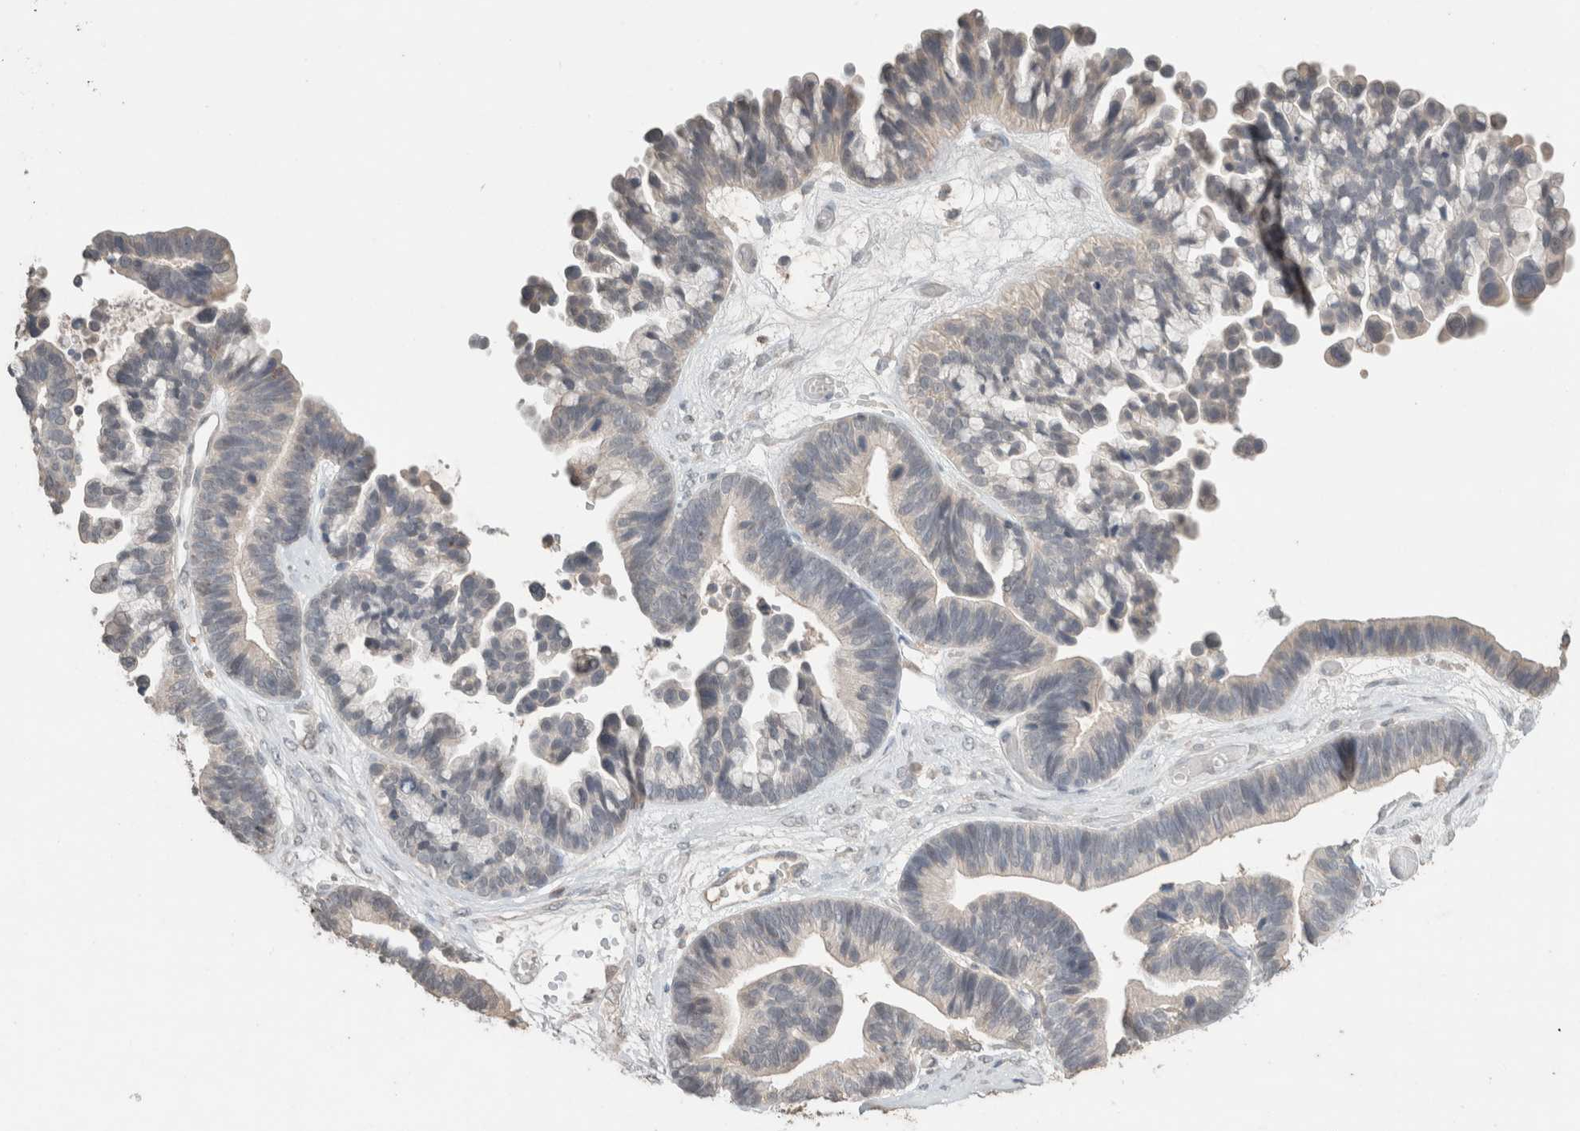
{"staining": {"intensity": "negative", "quantity": "none", "location": "none"}, "tissue": "ovarian cancer", "cell_type": "Tumor cells", "image_type": "cancer", "snomed": [{"axis": "morphology", "description": "Cystadenocarcinoma, serous, NOS"}, {"axis": "topography", "description": "Ovary"}], "caption": "Immunohistochemistry (IHC) of human ovarian cancer reveals no staining in tumor cells.", "gene": "TRAT1", "patient": {"sex": "female", "age": 56}}